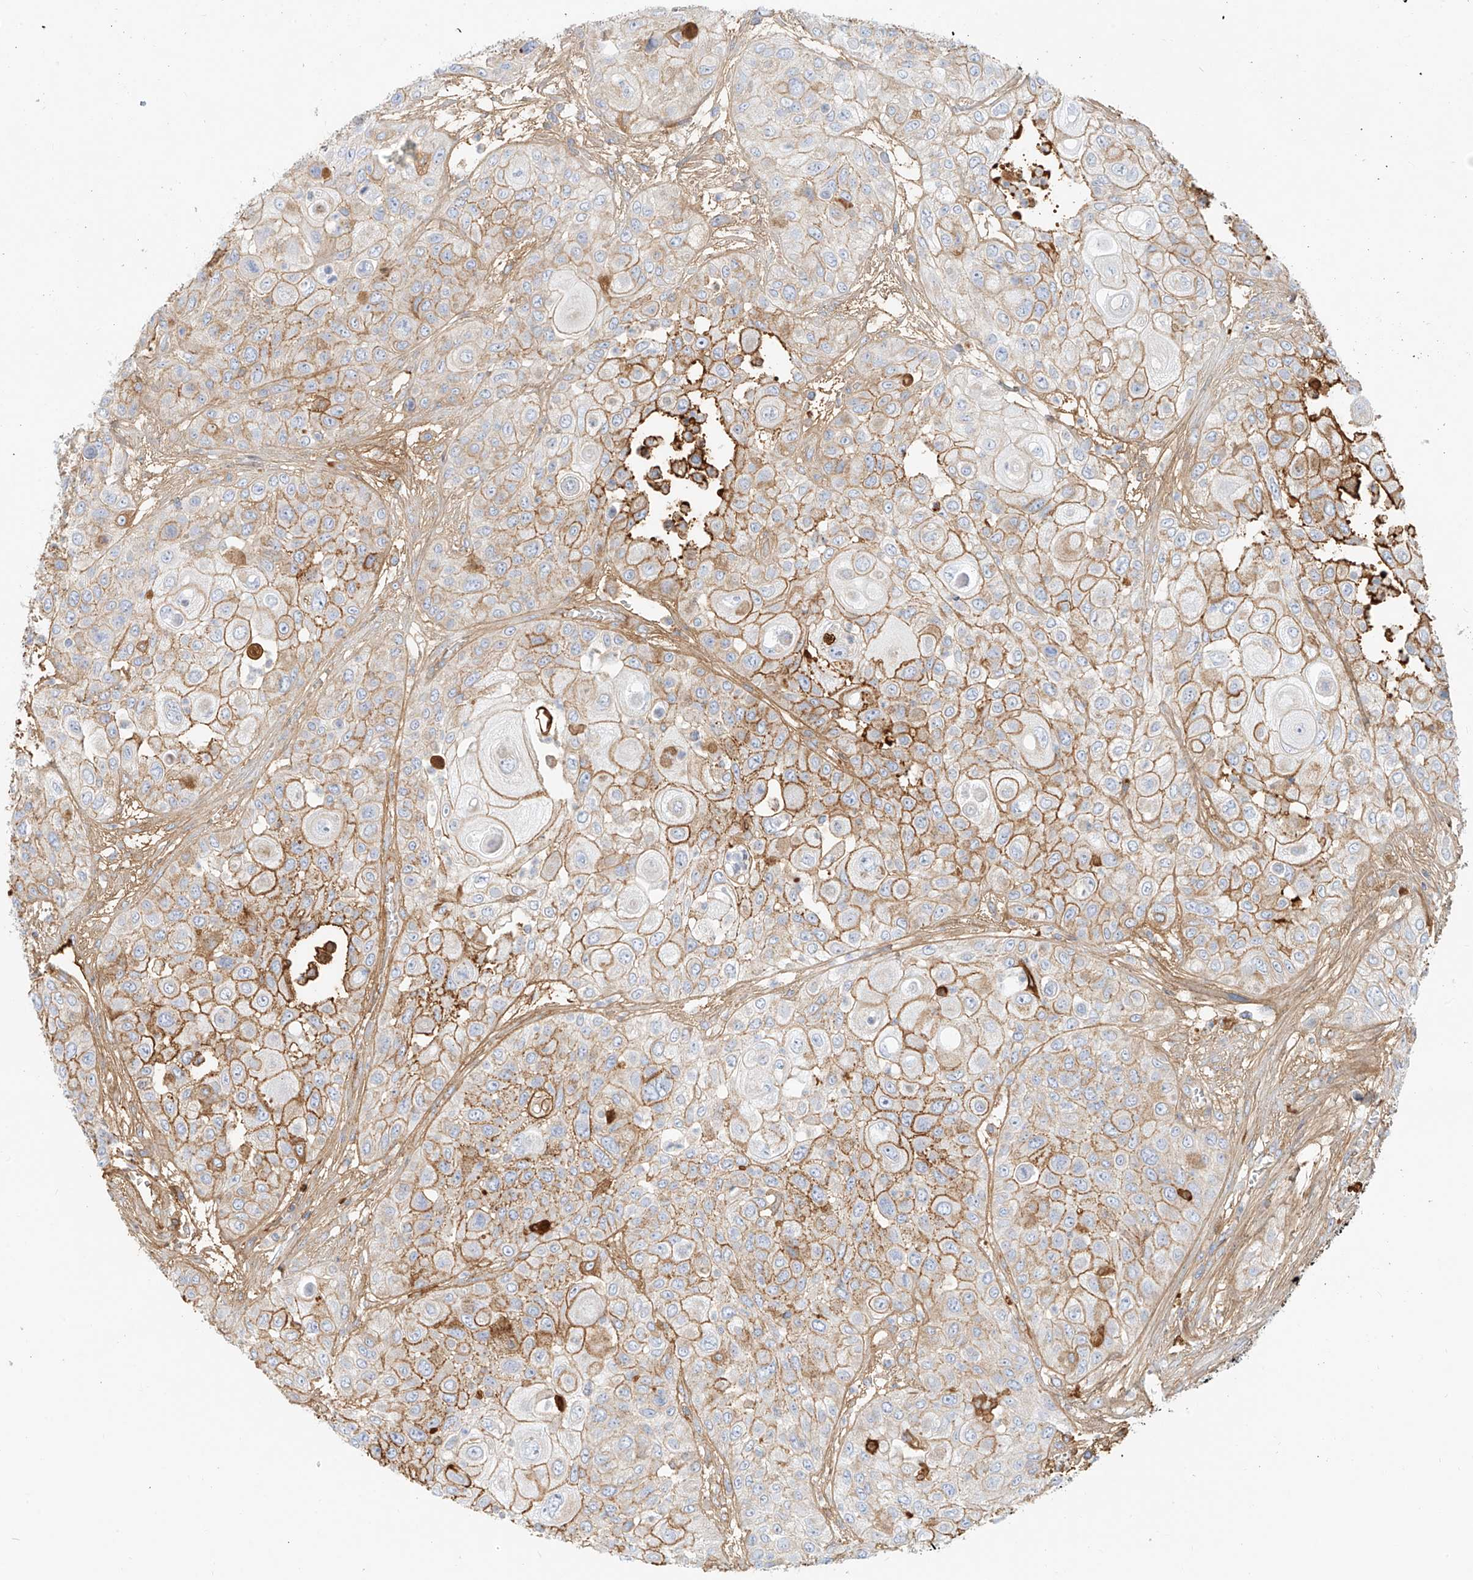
{"staining": {"intensity": "moderate", "quantity": "25%-75%", "location": "cytoplasmic/membranous"}, "tissue": "urothelial cancer", "cell_type": "Tumor cells", "image_type": "cancer", "snomed": [{"axis": "morphology", "description": "Urothelial carcinoma, High grade"}, {"axis": "topography", "description": "Urinary bladder"}], "caption": "Moderate cytoplasmic/membranous expression for a protein is seen in approximately 25%-75% of tumor cells of urothelial cancer using immunohistochemistry (IHC).", "gene": "OCSTAMP", "patient": {"sex": "female", "age": 79}}